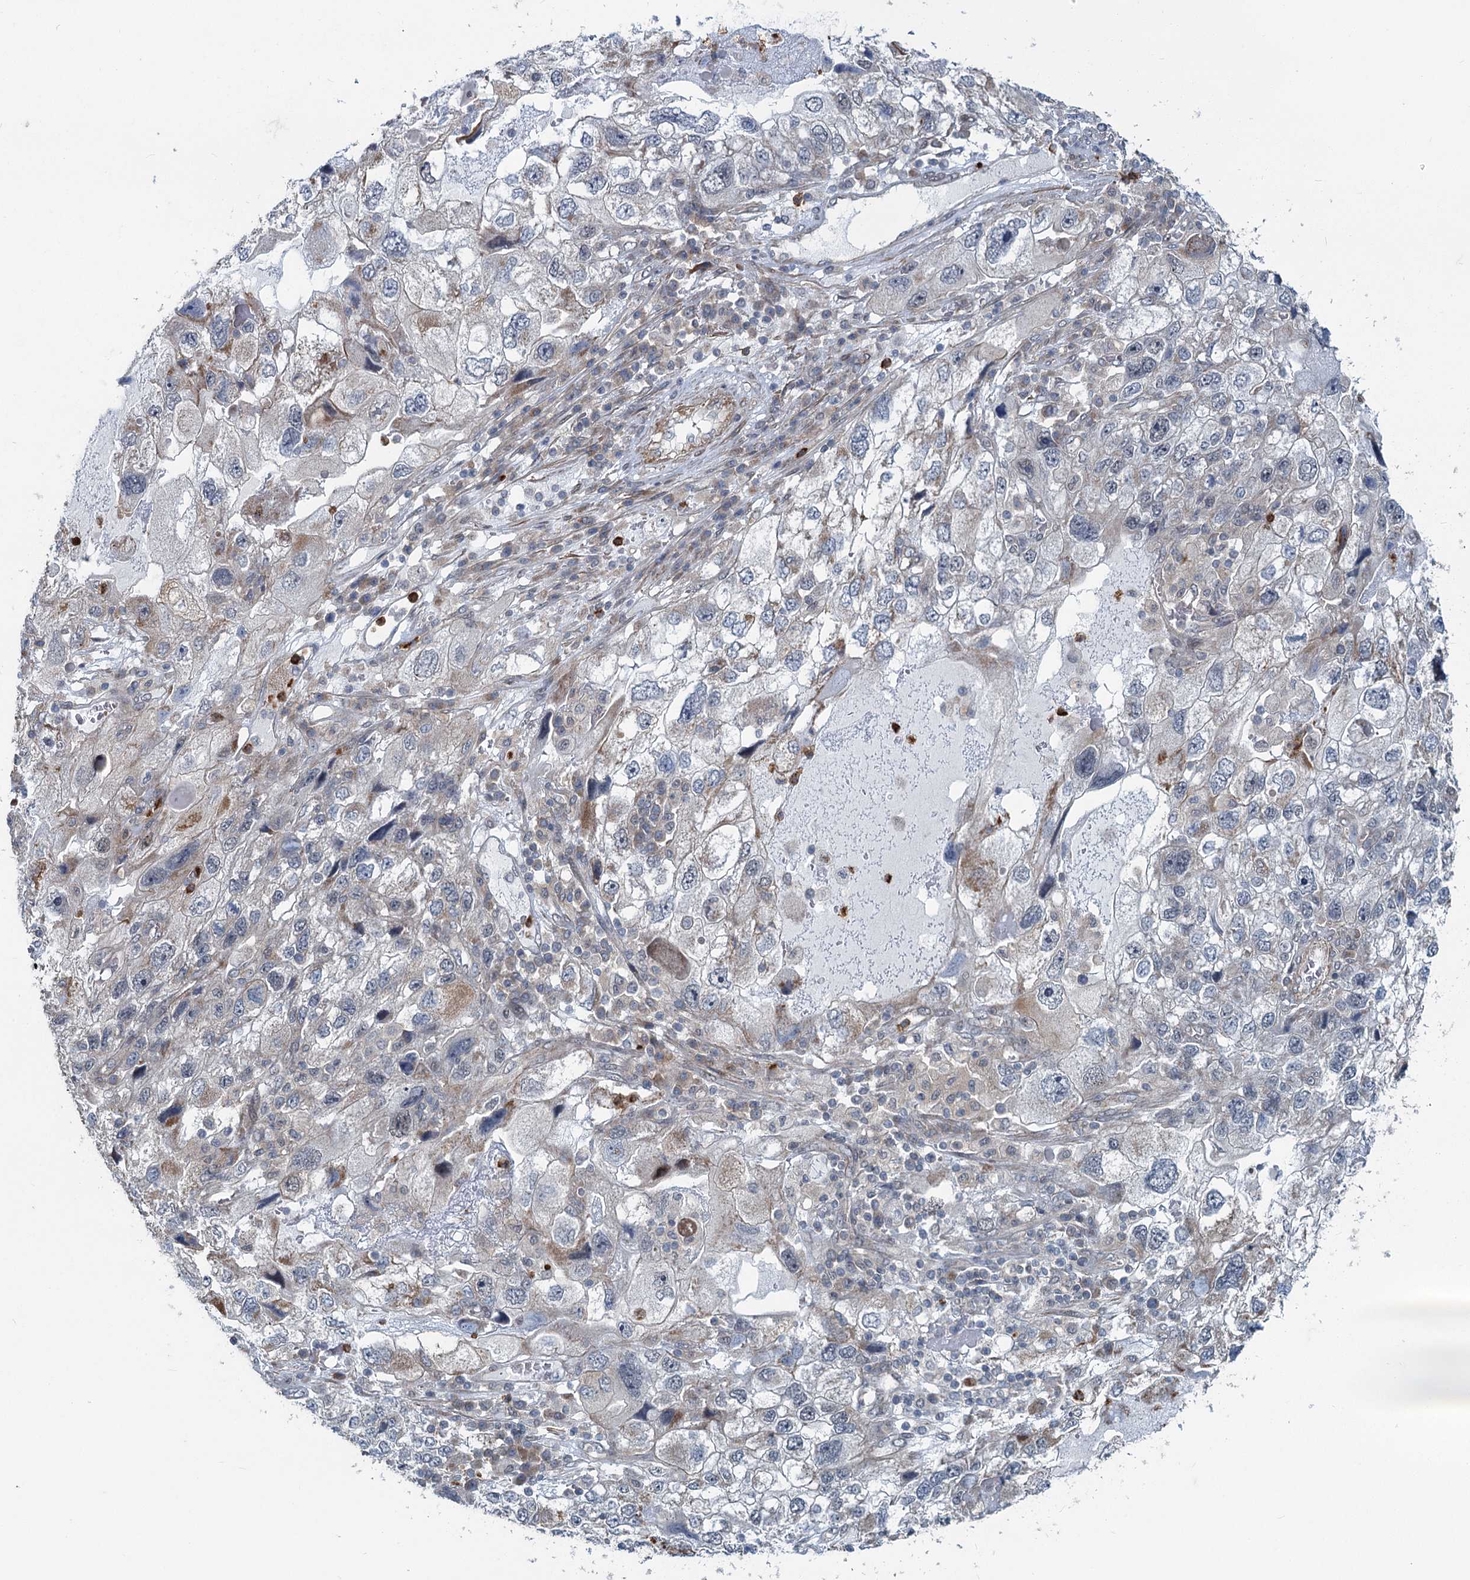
{"staining": {"intensity": "weak", "quantity": "<25%", "location": "cytoplasmic/membranous"}, "tissue": "endometrial cancer", "cell_type": "Tumor cells", "image_type": "cancer", "snomed": [{"axis": "morphology", "description": "Adenocarcinoma, NOS"}, {"axis": "topography", "description": "Endometrium"}], "caption": "Immunohistochemistry photomicrograph of endometrial adenocarcinoma stained for a protein (brown), which displays no positivity in tumor cells.", "gene": "ADCY2", "patient": {"sex": "female", "age": 49}}